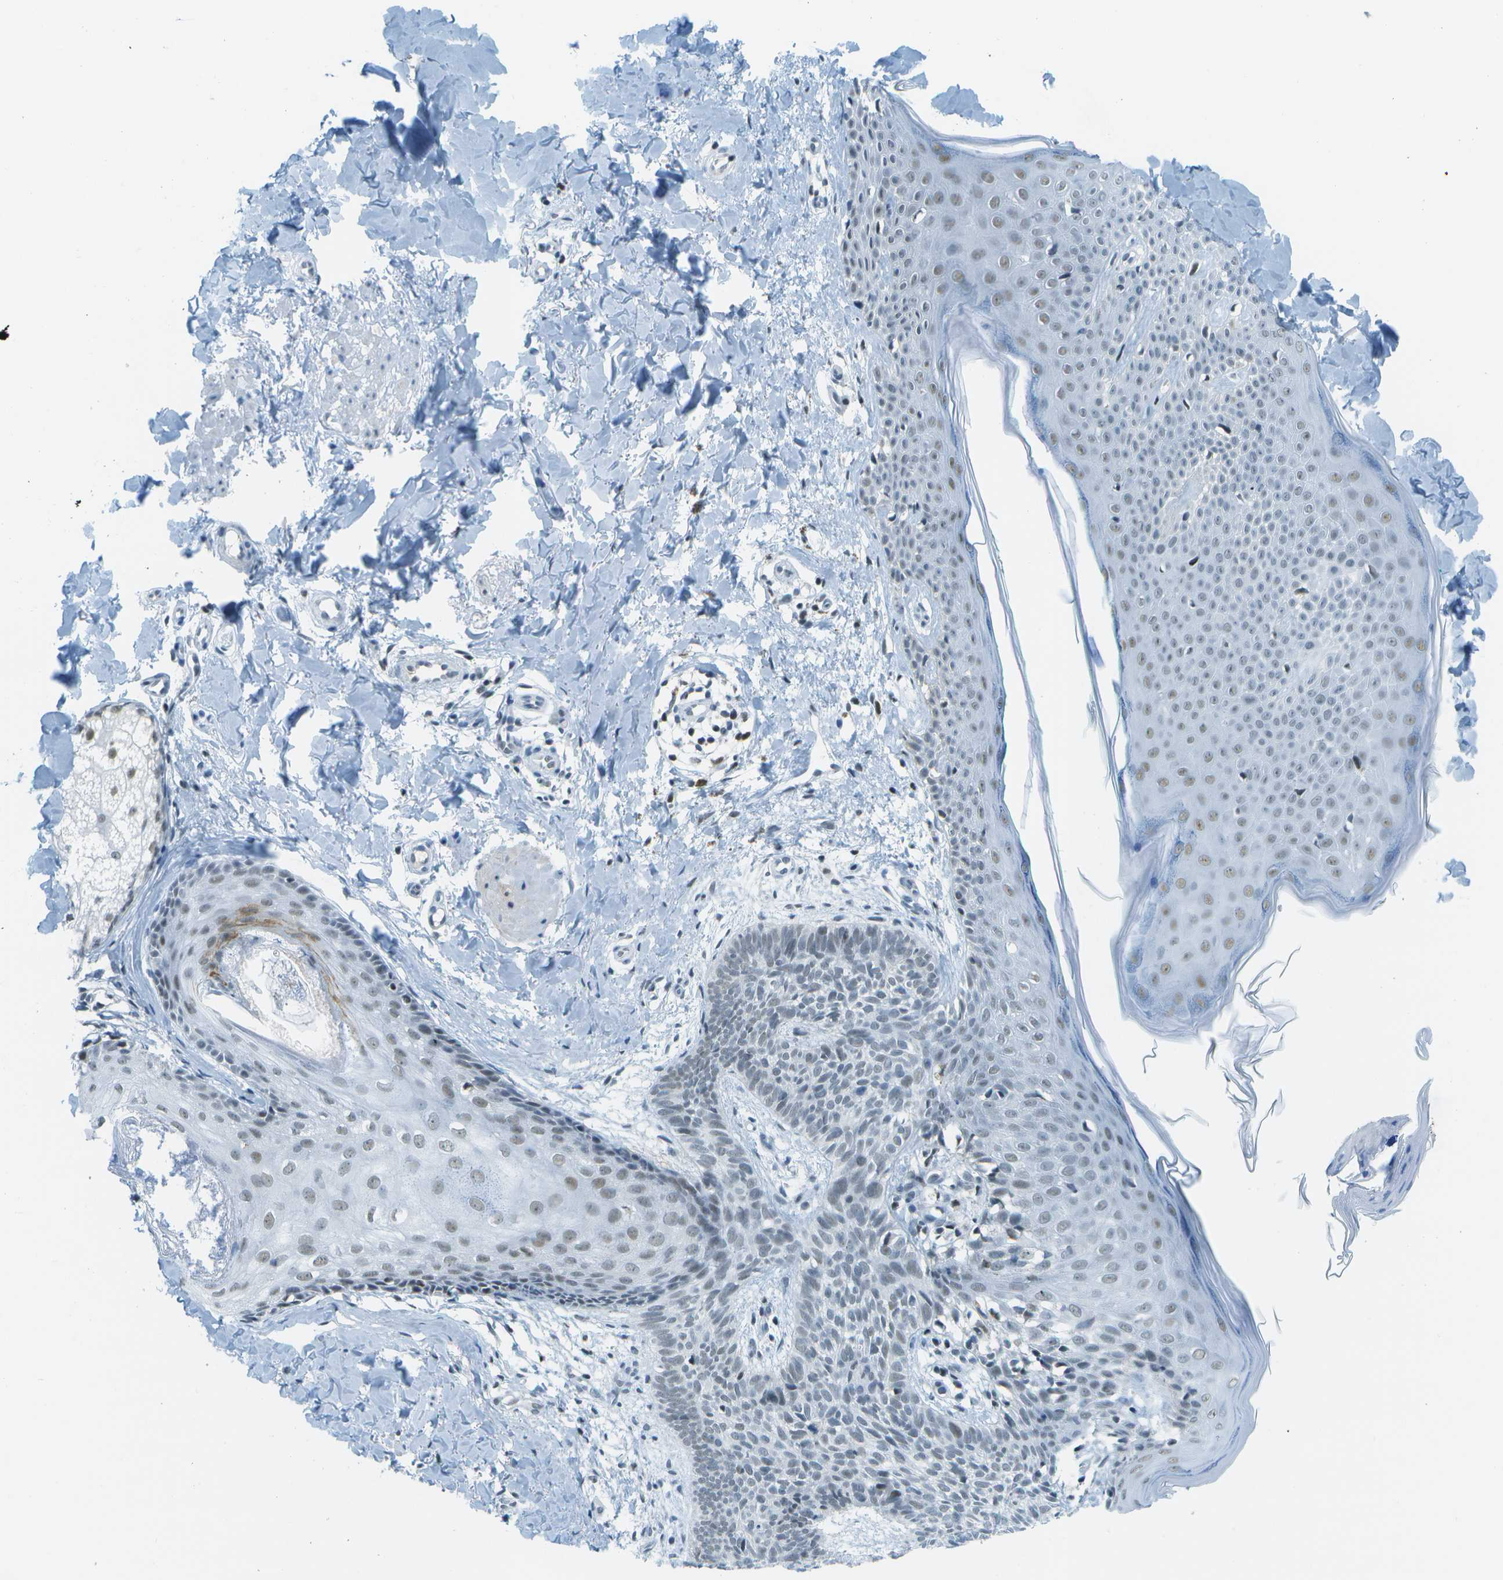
{"staining": {"intensity": "weak", "quantity": "<25%", "location": "nuclear"}, "tissue": "skin cancer", "cell_type": "Tumor cells", "image_type": "cancer", "snomed": [{"axis": "morphology", "description": "Basal cell carcinoma"}, {"axis": "topography", "description": "Skin"}], "caption": "The photomicrograph exhibits no staining of tumor cells in skin cancer. (Brightfield microscopy of DAB immunohistochemistry at high magnification).", "gene": "NEK11", "patient": {"sex": "male", "age": 60}}